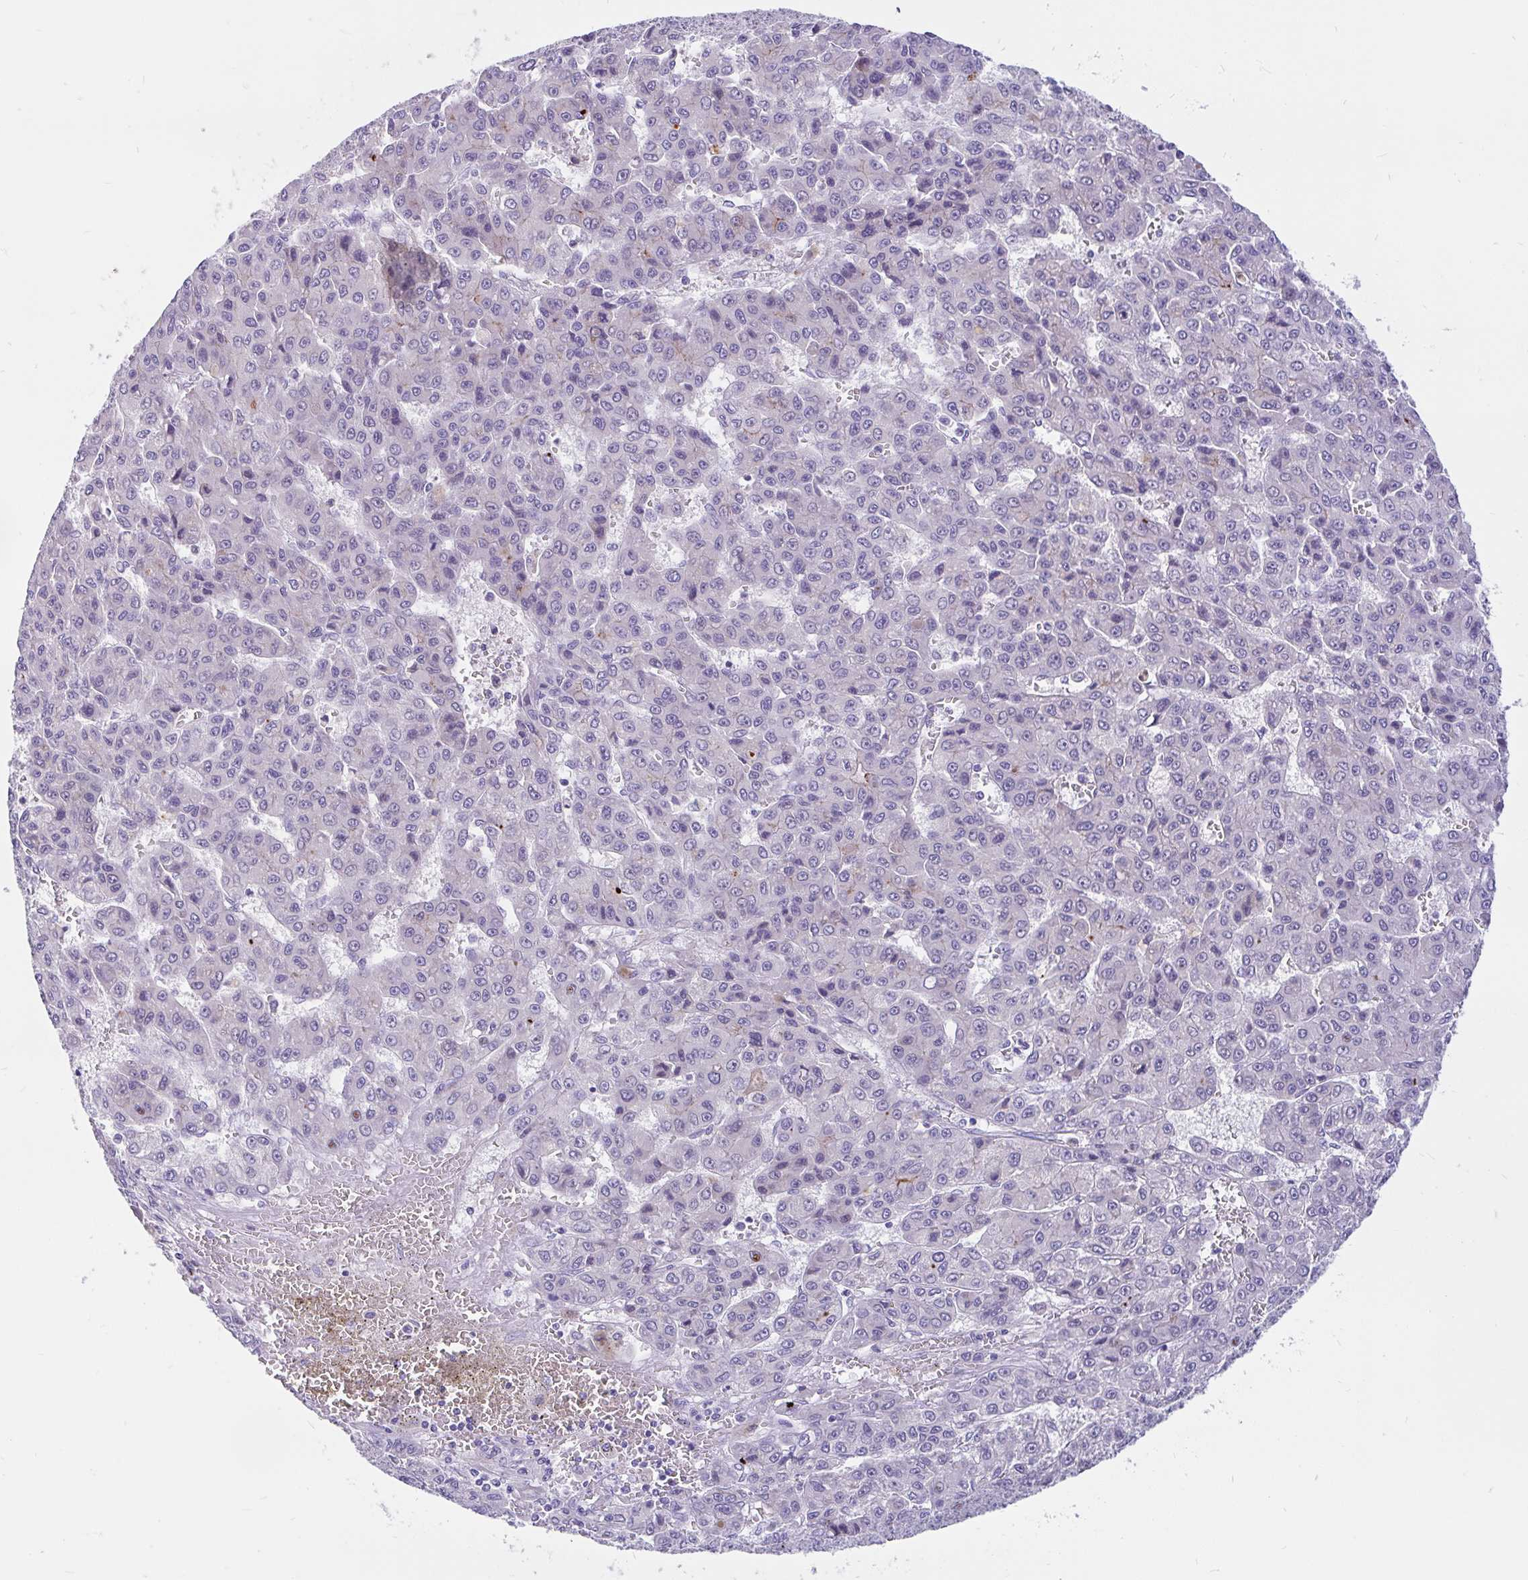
{"staining": {"intensity": "negative", "quantity": "none", "location": "none"}, "tissue": "liver cancer", "cell_type": "Tumor cells", "image_type": "cancer", "snomed": [{"axis": "morphology", "description": "Carcinoma, Hepatocellular, NOS"}, {"axis": "topography", "description": "Liver"}], "caption": "This is a photomicrograph of immunohistochemistry (IHC) staining of liver hepatocellular carcinoma, which shows no expression in tumor cells.", "gene": "KIAA2013", "patient": {"sex": "male", "age": 70}}